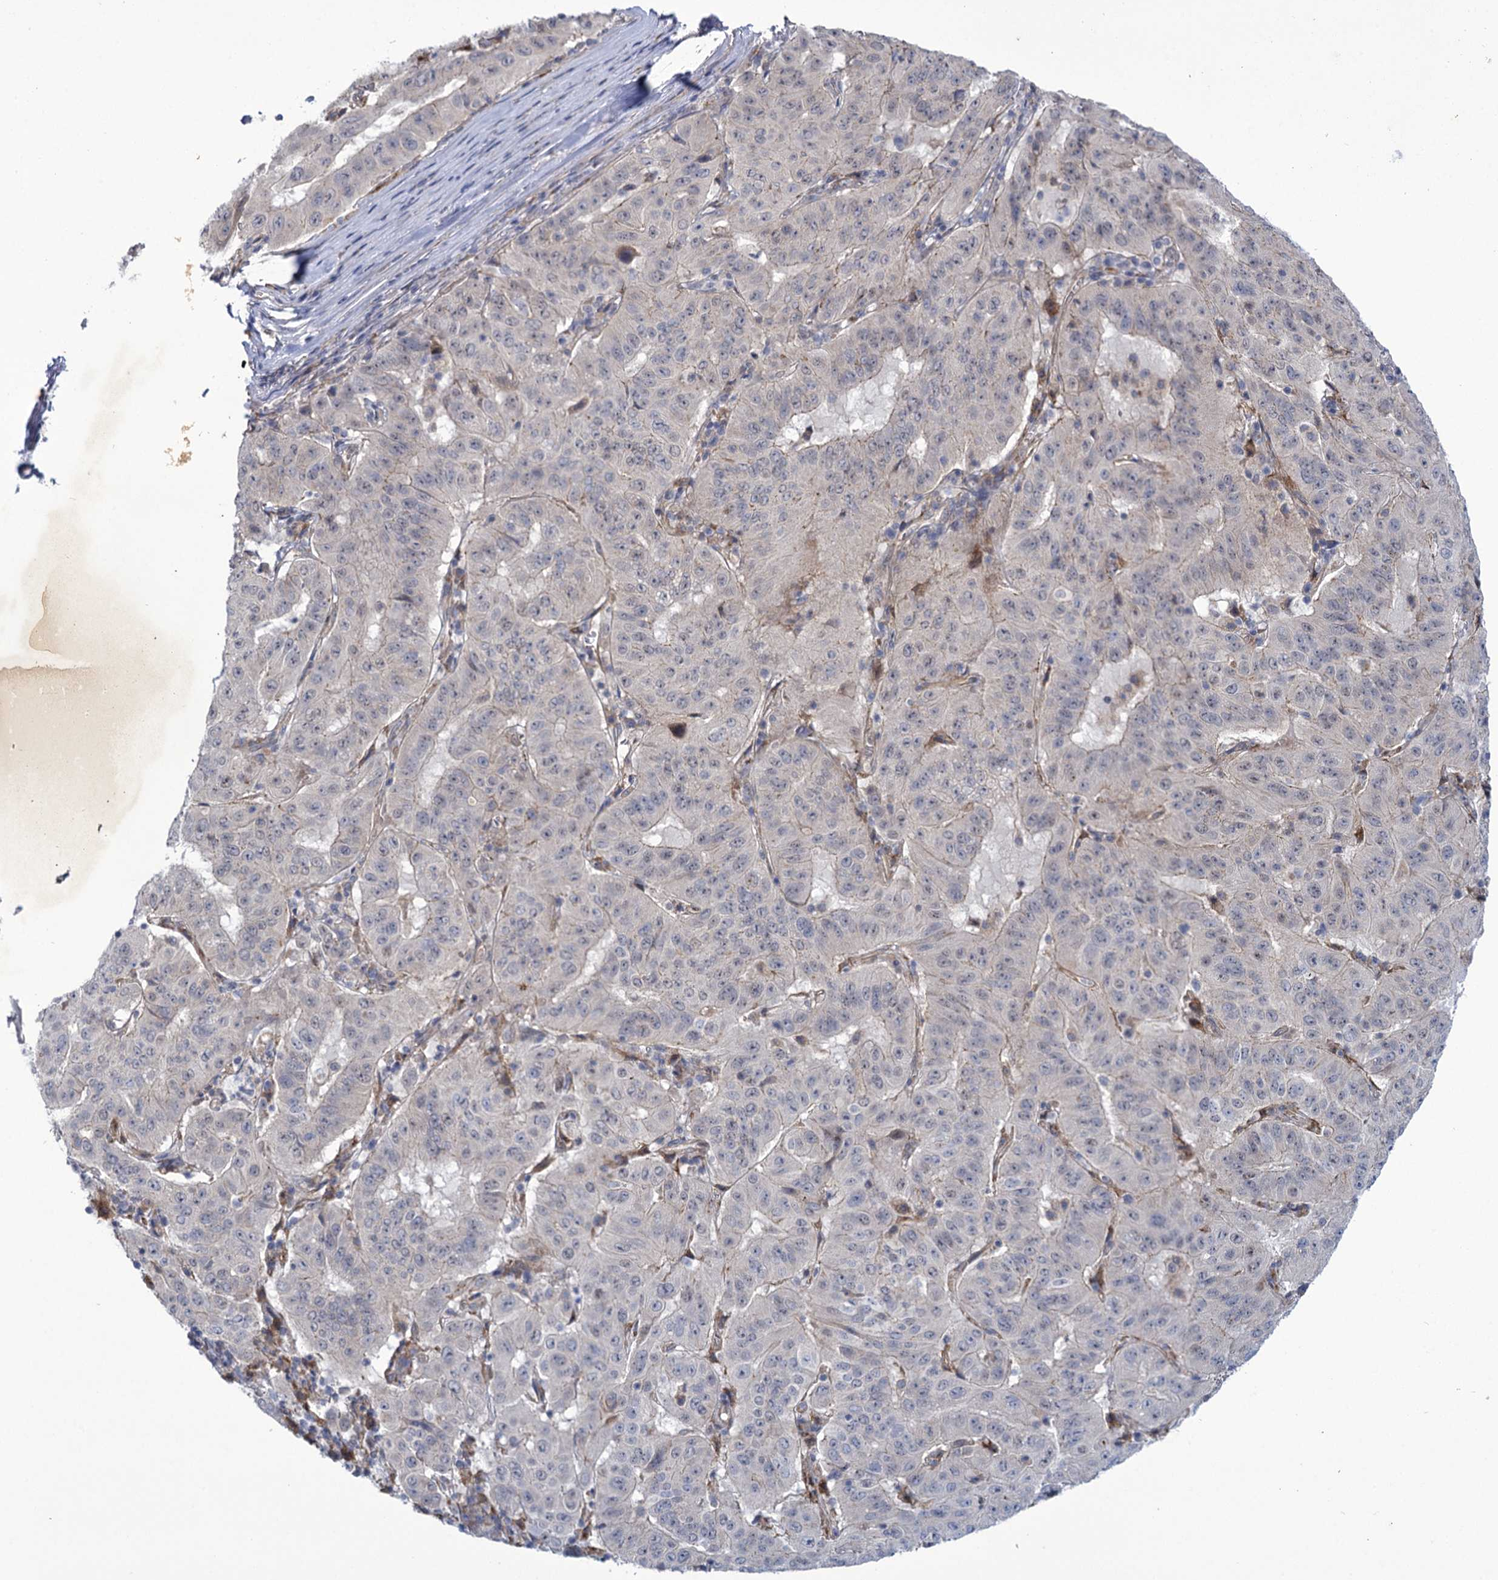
{"staining": {"intensity": "negative", "quantity": "none", "location": "none"}, "tissue": "pancreatic cancer", "cell_type": "Tumor cells", "image_type": "cancer", "snomed": [{"axis": "morphology", "description": "Adenocarcinoma, NOS"}, {"axis": "topography", "description": "Pancreas"}], "caption": "Tumor cells are negative for protein expression in human adenocarcinoma (pancreatic).", "gene": "MBLAC2", "patient": {"sex": "male", "age": 63}}